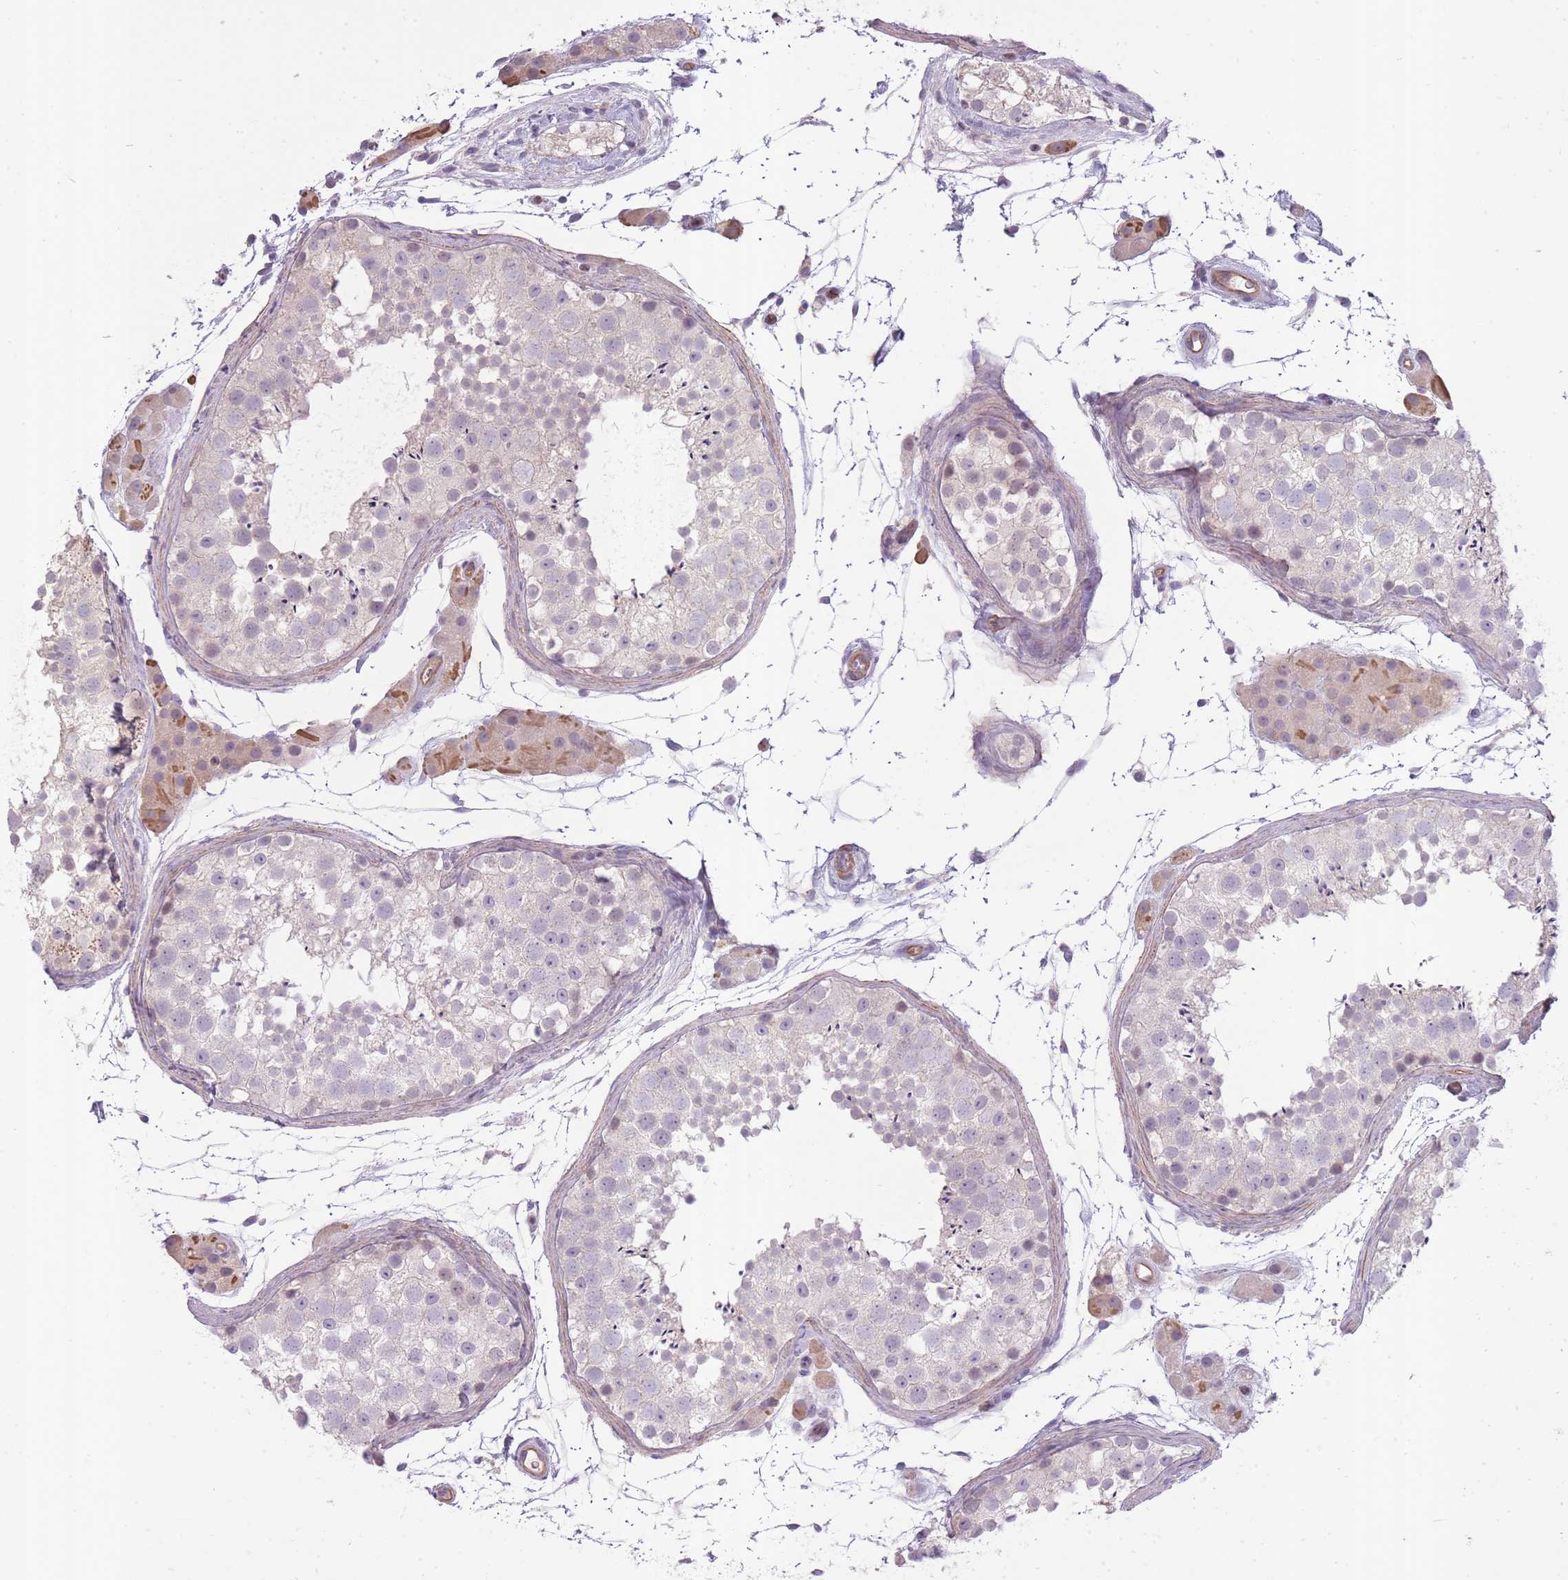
{"staining": {"intensity": "negative", "quantity": "none", "location": "none"}, "tissue": "testis", "cell_type": "Cells in seminiferous ducts", "image_type": "normal", "snomed": [{"axis": "morphology", "description": "Normal tissue, NOS"}, {"axis": "topography", "description": "Testis"}], "caption": "Cells in seminiferous ducts are negative for protein expression in normal human testis. Nuclei are stained in blue.", "gene": "SLC8A2", "patient": {"sex": "male", "age": 41}}